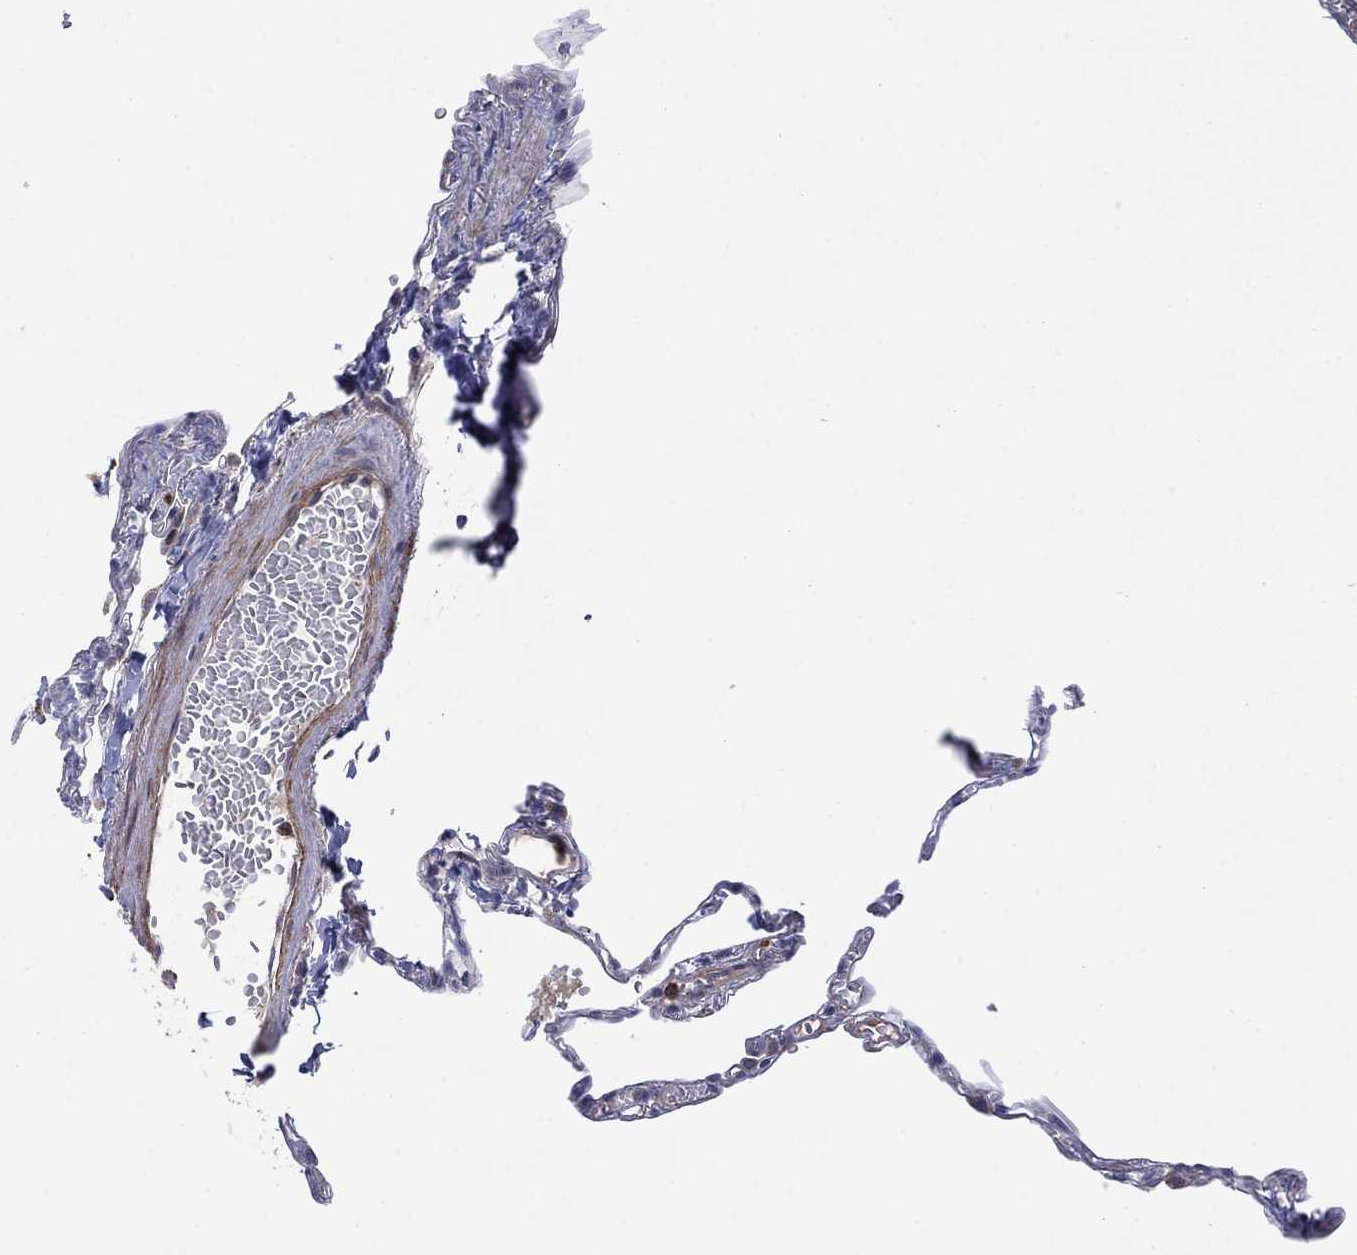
{"staining": {"intensity": "weak", "quantity": "<25%", "location": "cytoplasmic/membranous"}, "tissue": "lung", "cell_type": "Alveolar cells", "image_type": "normal", "snomed": [{"axis": "morphology", "description": "Normal tissue, NOS"}, {"axis": "topography", "description": "Lung"}], "caption": "Lung was stained to show a protein in brown. There is no significant expression in alveolar cells. (DAB (3,3'-diaminobenzidine) immunohistochemistry (IHC) with hematoxylin counter stain).", "gene": "MTRFR", "patient": {"sex": "male", "age": 78}}